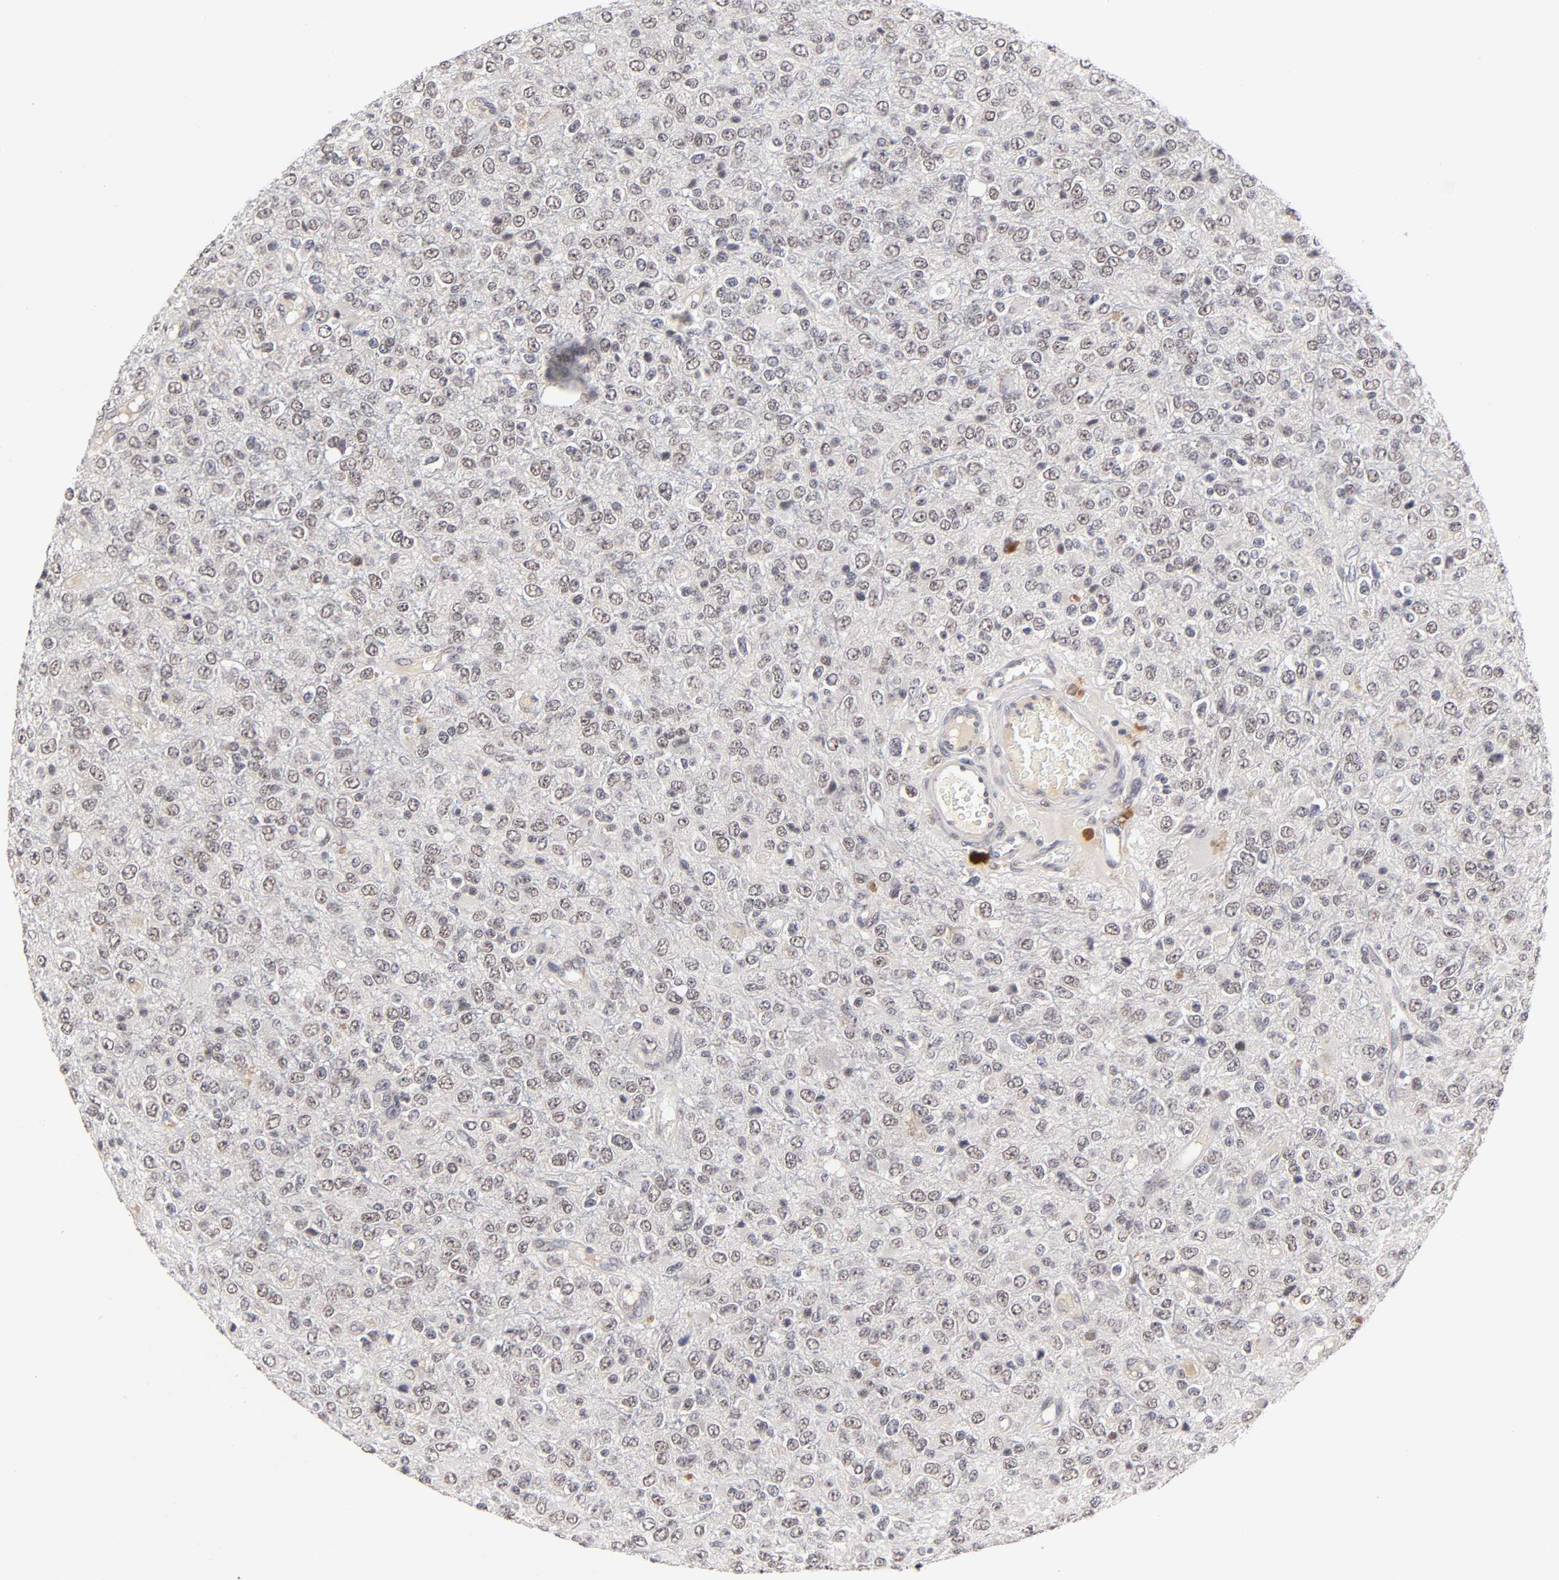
{"staining": {"intensity": "weak", "quantity": ">75%", "location": "nuclear"}, "tissue": "glioma", "cell_type": "Tumor cells", "image_type": "cancer", "snomed": [{"axis": "morphology", "description": "Glioma, malignant, High grade"}, {"axis": "topography", "description": "pancreas cauda"}], "caption": "Malignant high-grade glioma was stained to show a protein in brown. There is low levels of weak nuclear expression in approximately >75% of tumor cells. (IHC, brightfield microscopy, high magnification).", "gene": "EP300", "patient": {"sex": "male", "age": 60}}